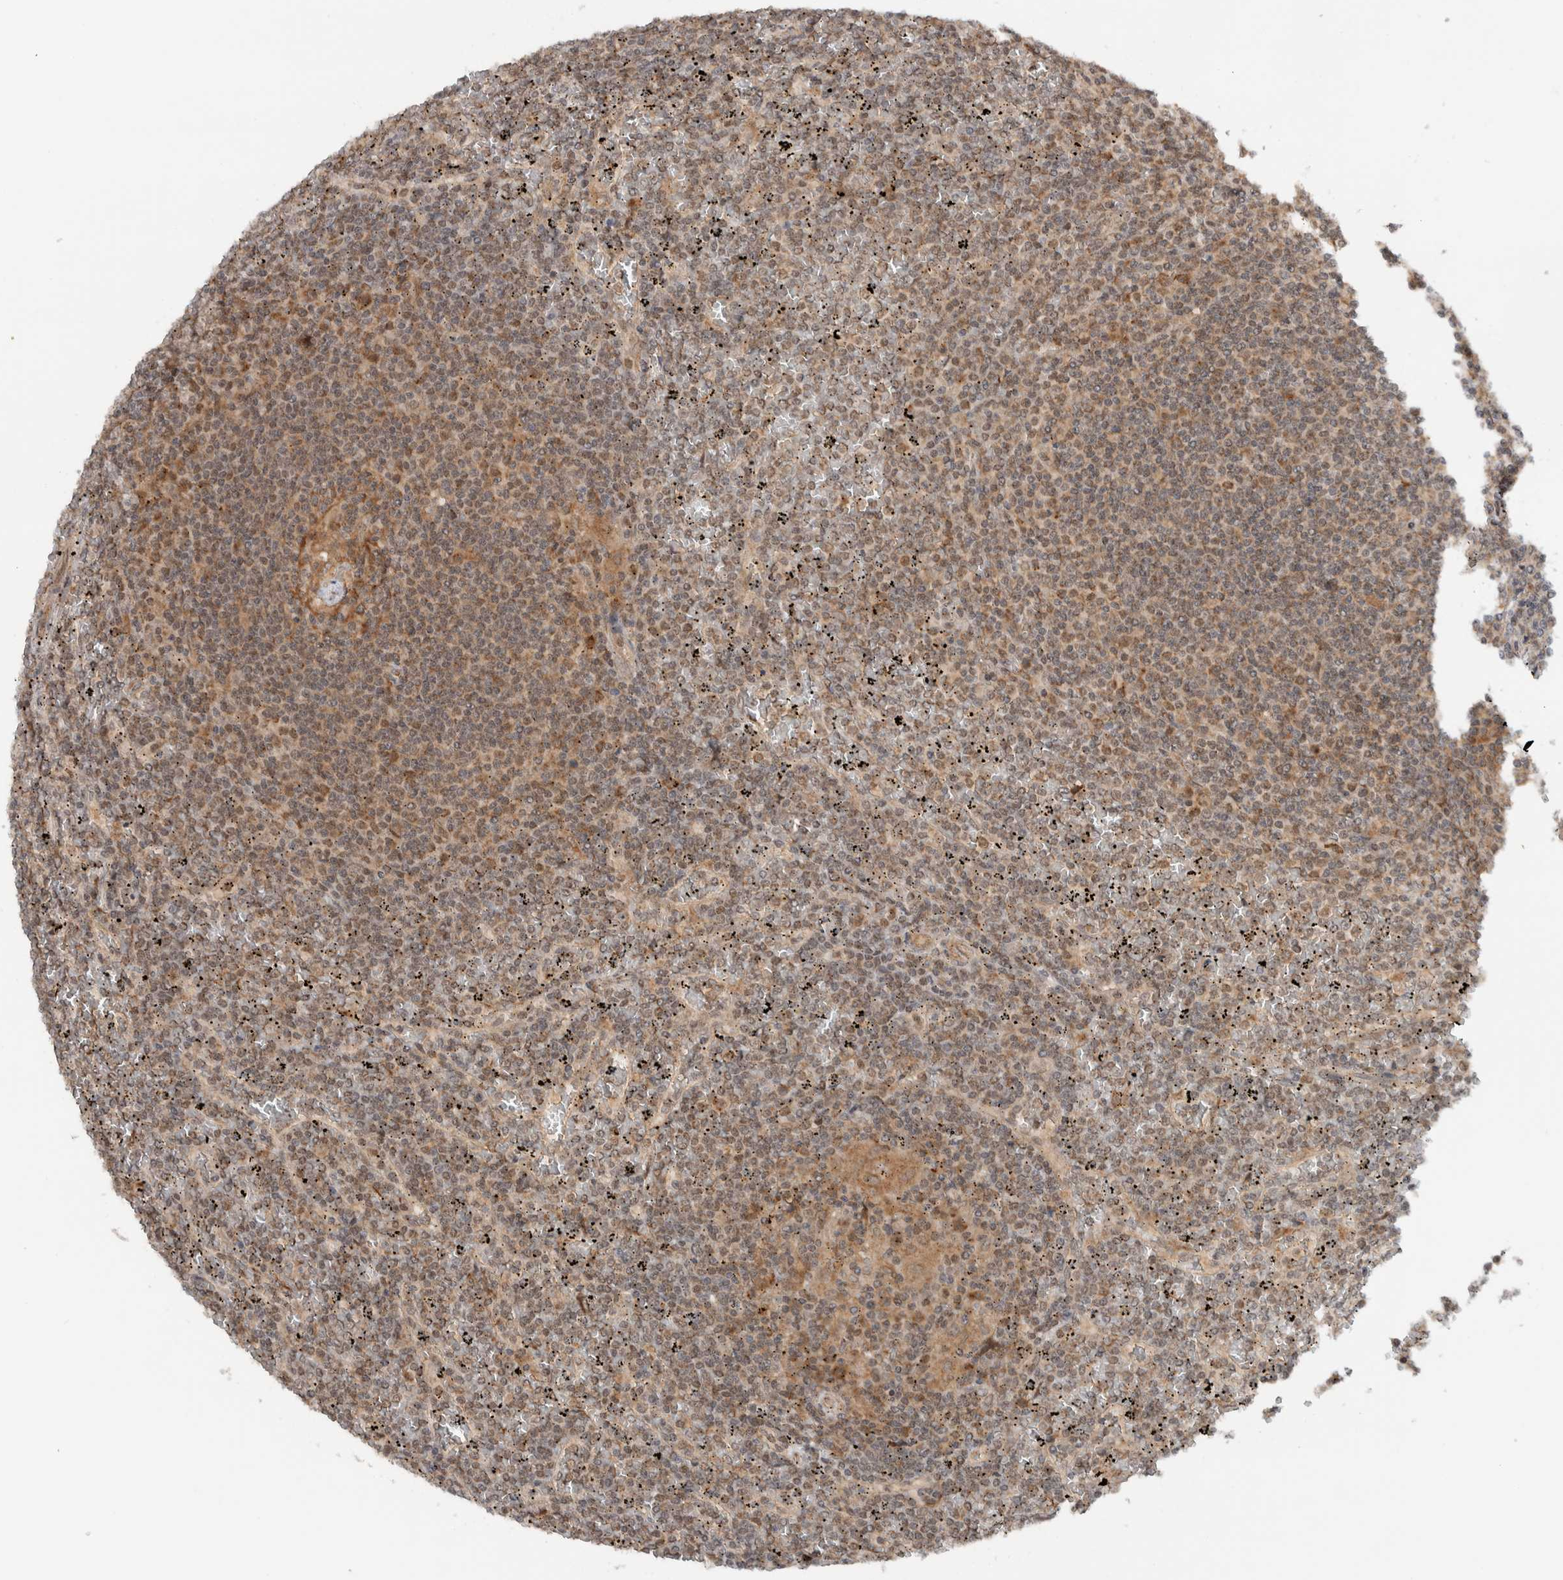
{"staining": {"intensity": "moderate", "quantity": ">75%", "location": "cytoplasmic/membranous"}, "tissue": "lymphoma", "cell_type": "Tumor cells", "image_type": "cancer", "snomed": [{"axis": "morphology", "description": "Malignant lymphoma, non-Hodgkin's type, Low grade"}, {"axis": "topography", "description": "Spleen"}], "caption": "Lymphoma was stained to show a protein in brown. There is medium levels of moderate cytoplasmic/membranous positivity in about >75% of tumor cells.", "gene": "KLHL6", "patient": {"sex": "female", "age": 19}}